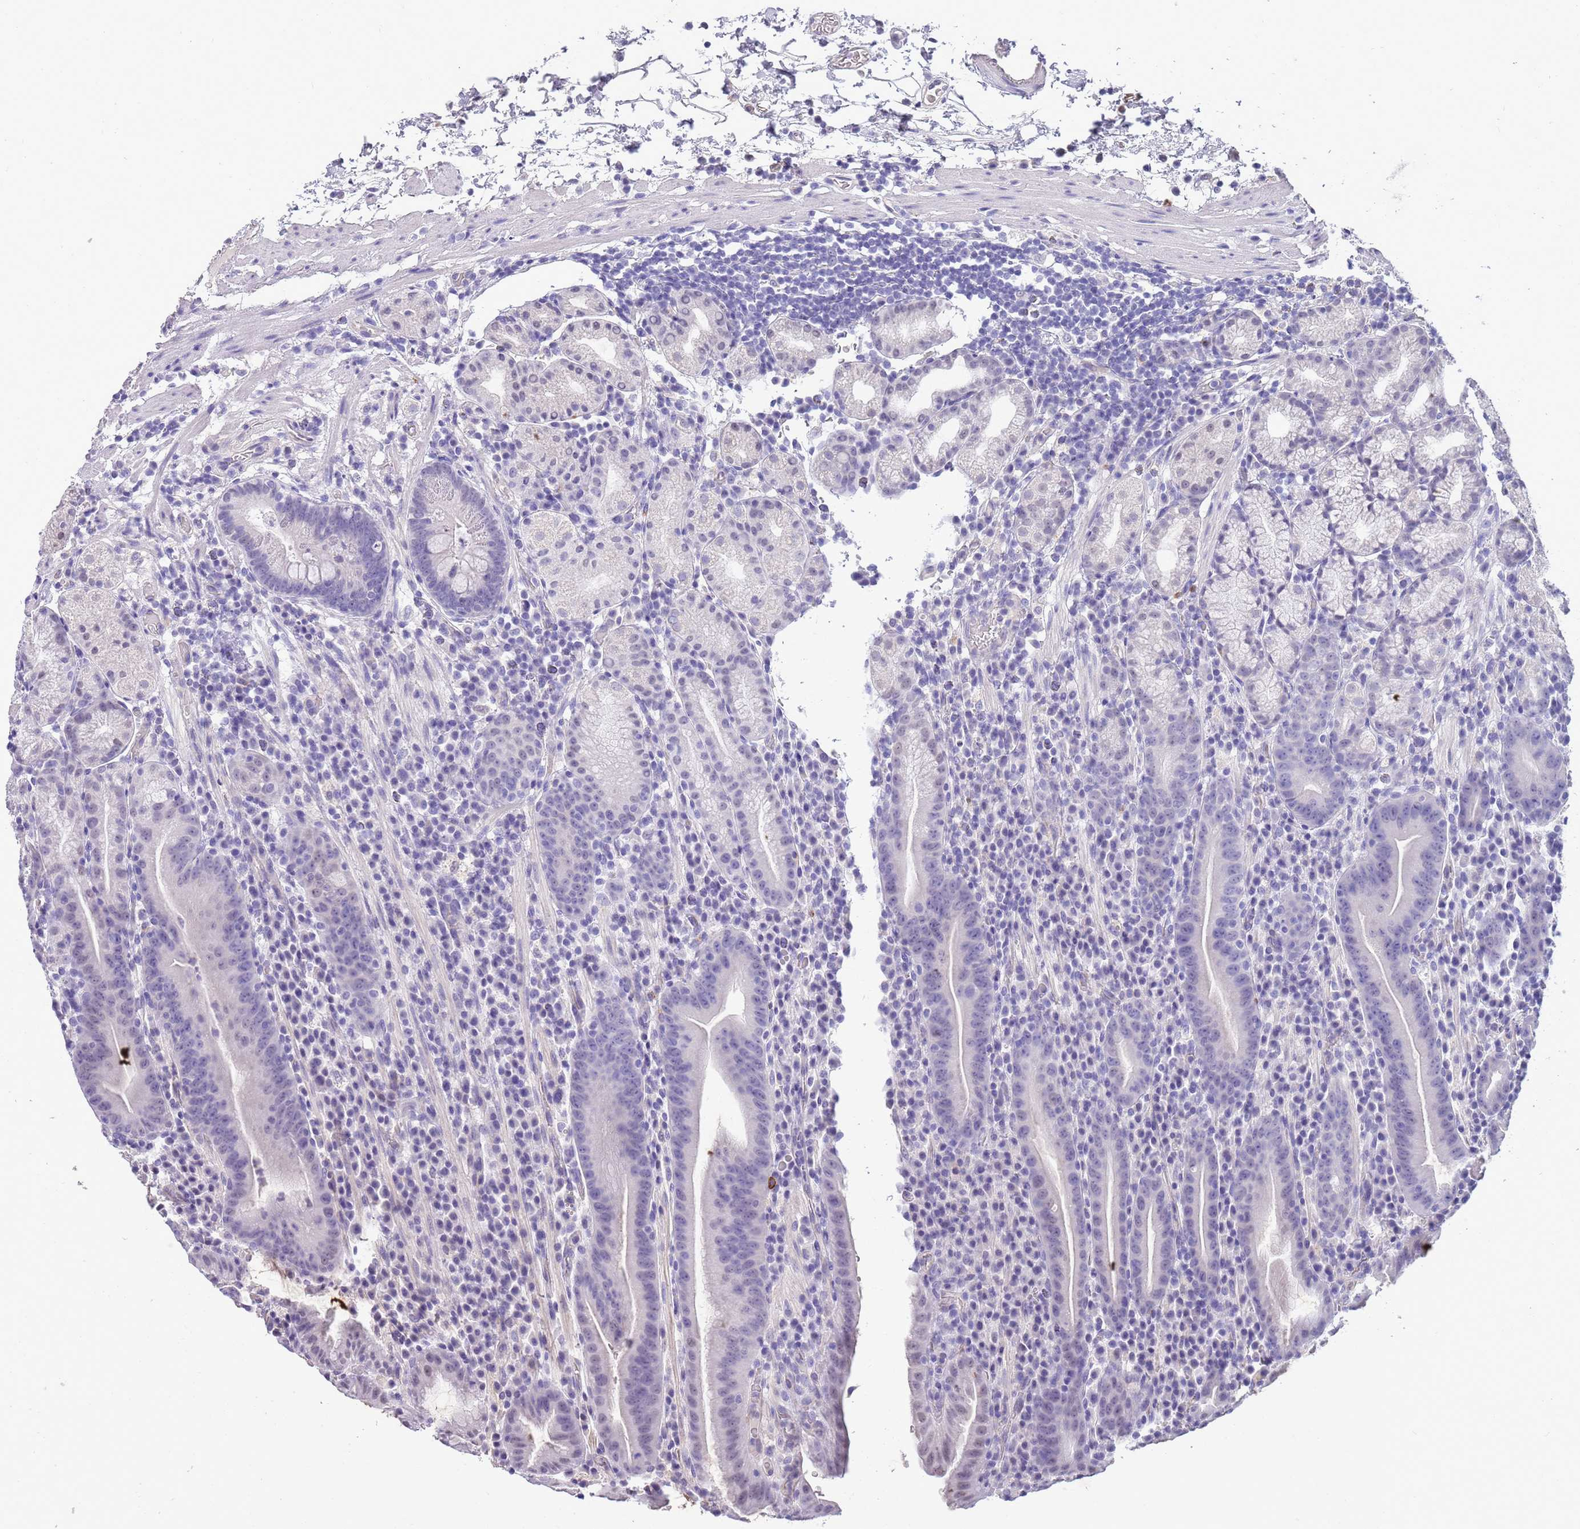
{"staining": {"intensity": "negative", "quantity": "none", "location": "none"}, "tissue": "stomach", "cell_type": "Glandular cells", "image_type": "normal", "snomed": [{"axis": "morphology", "description": "Normal tissue, NOS"}, {"axis": "morphology", "description": "Inflammation, NOS"}, {"axis": "topography", "description": "Stomach"}], "caption": "High magnification brightfield microscopy of normal stomach stained with DAB (3,3'-diaminobenzidine) (brown) and counterstained with hematoxylin (blue): glandular cells show no significant expression.", "gene": "CTRC", "patient": {"sex": "male", "age": 79}}